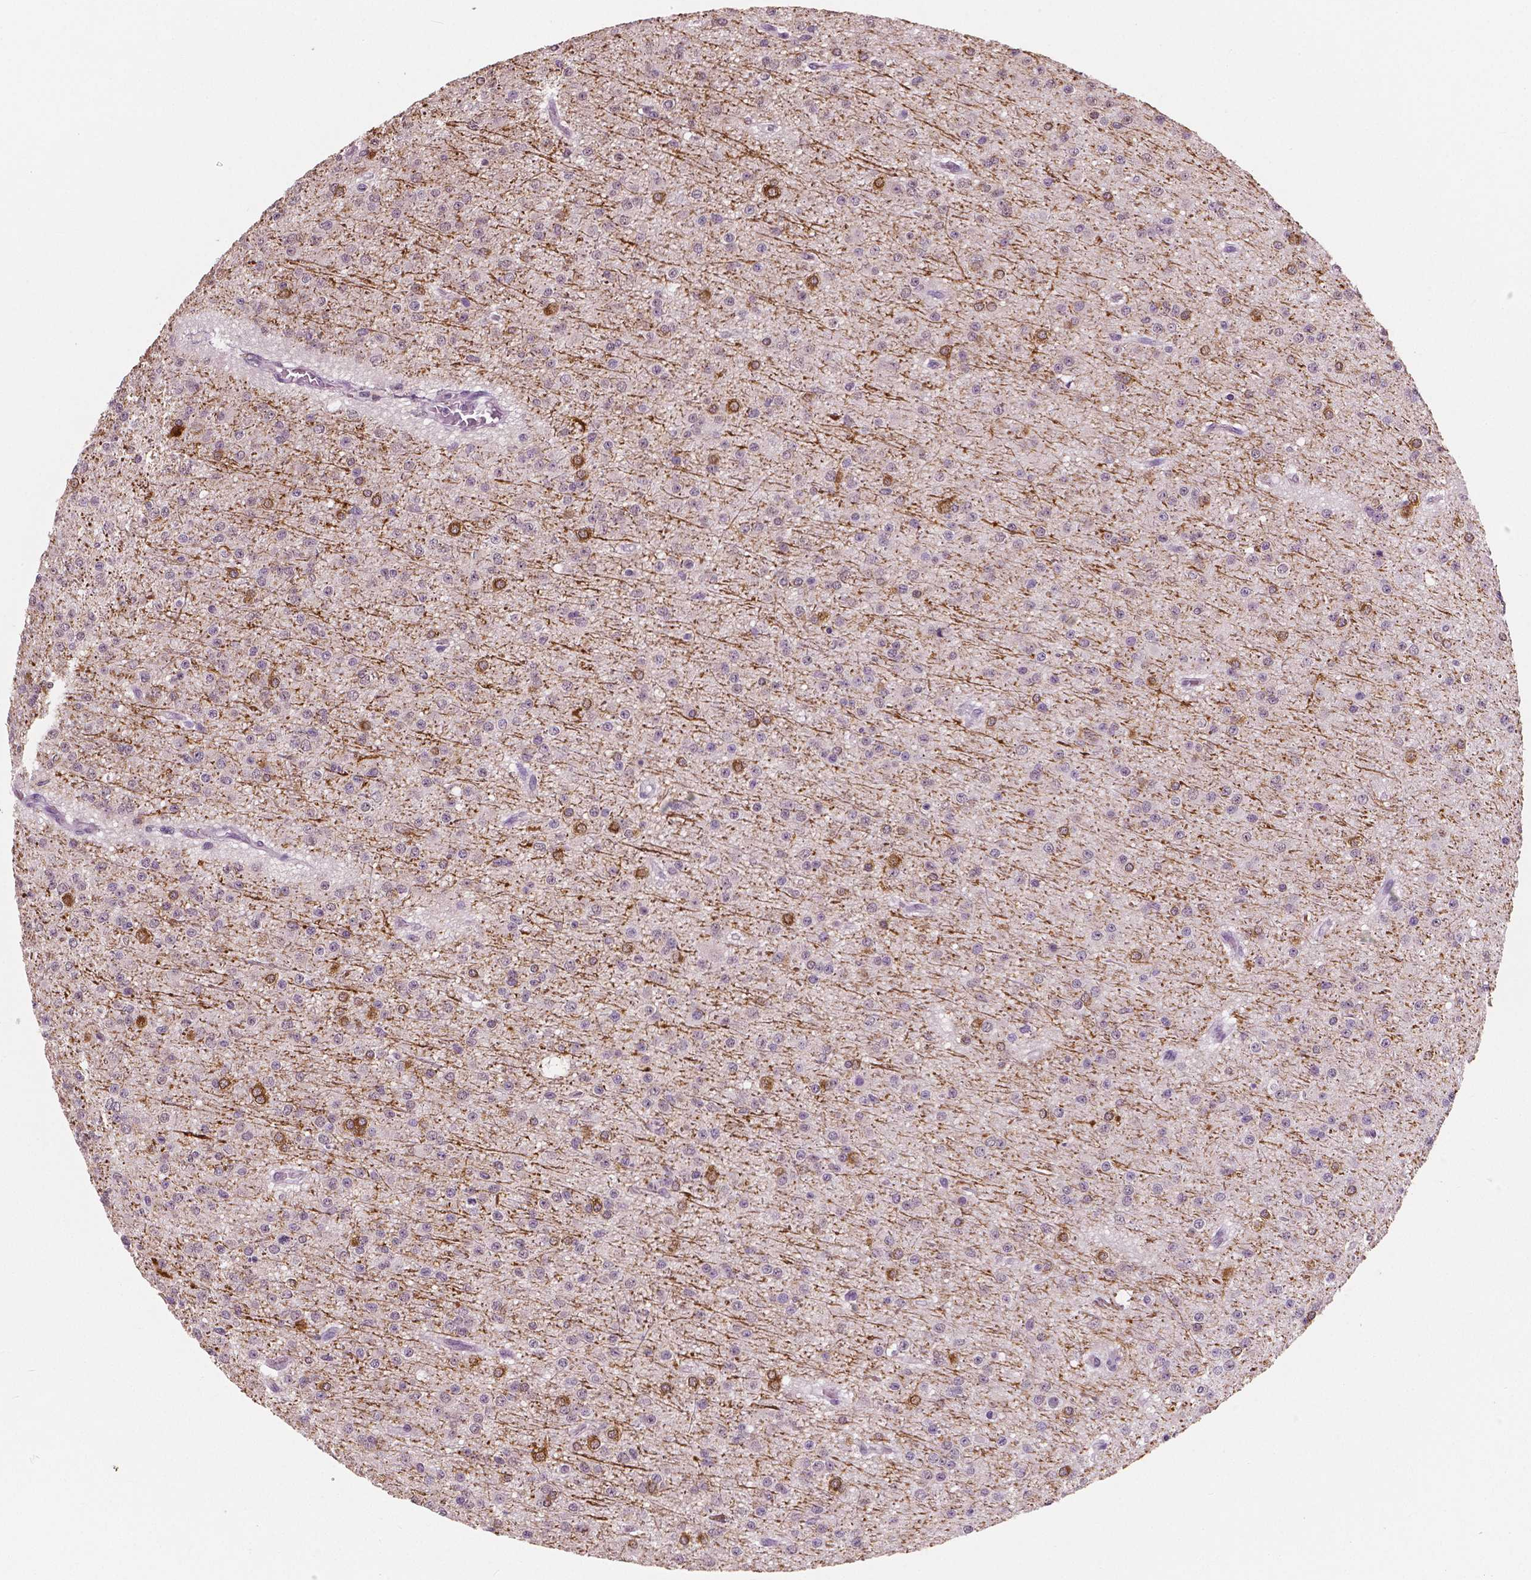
{"staining": {"intensity": "moderate", "quantity": "<25%", "location": "cytoplasmic/membranous"}, "tissue": "glioma", "cell_type": "Tumor cells", "image_type": "cancer", "snomed": [{"axis": "morphology", "description": "Glioma, malignant, Low grade"}, {"axis": "topography", "description": "Brain"}], "caption": "IHC of human low-grade glioma (malignant) demonstrates low levels of moderate cytoplasmic/membranous staining in about <25% of tumor cells.", "gene": "NECAB1", "patient": {"sex": "male", "age": 27}}